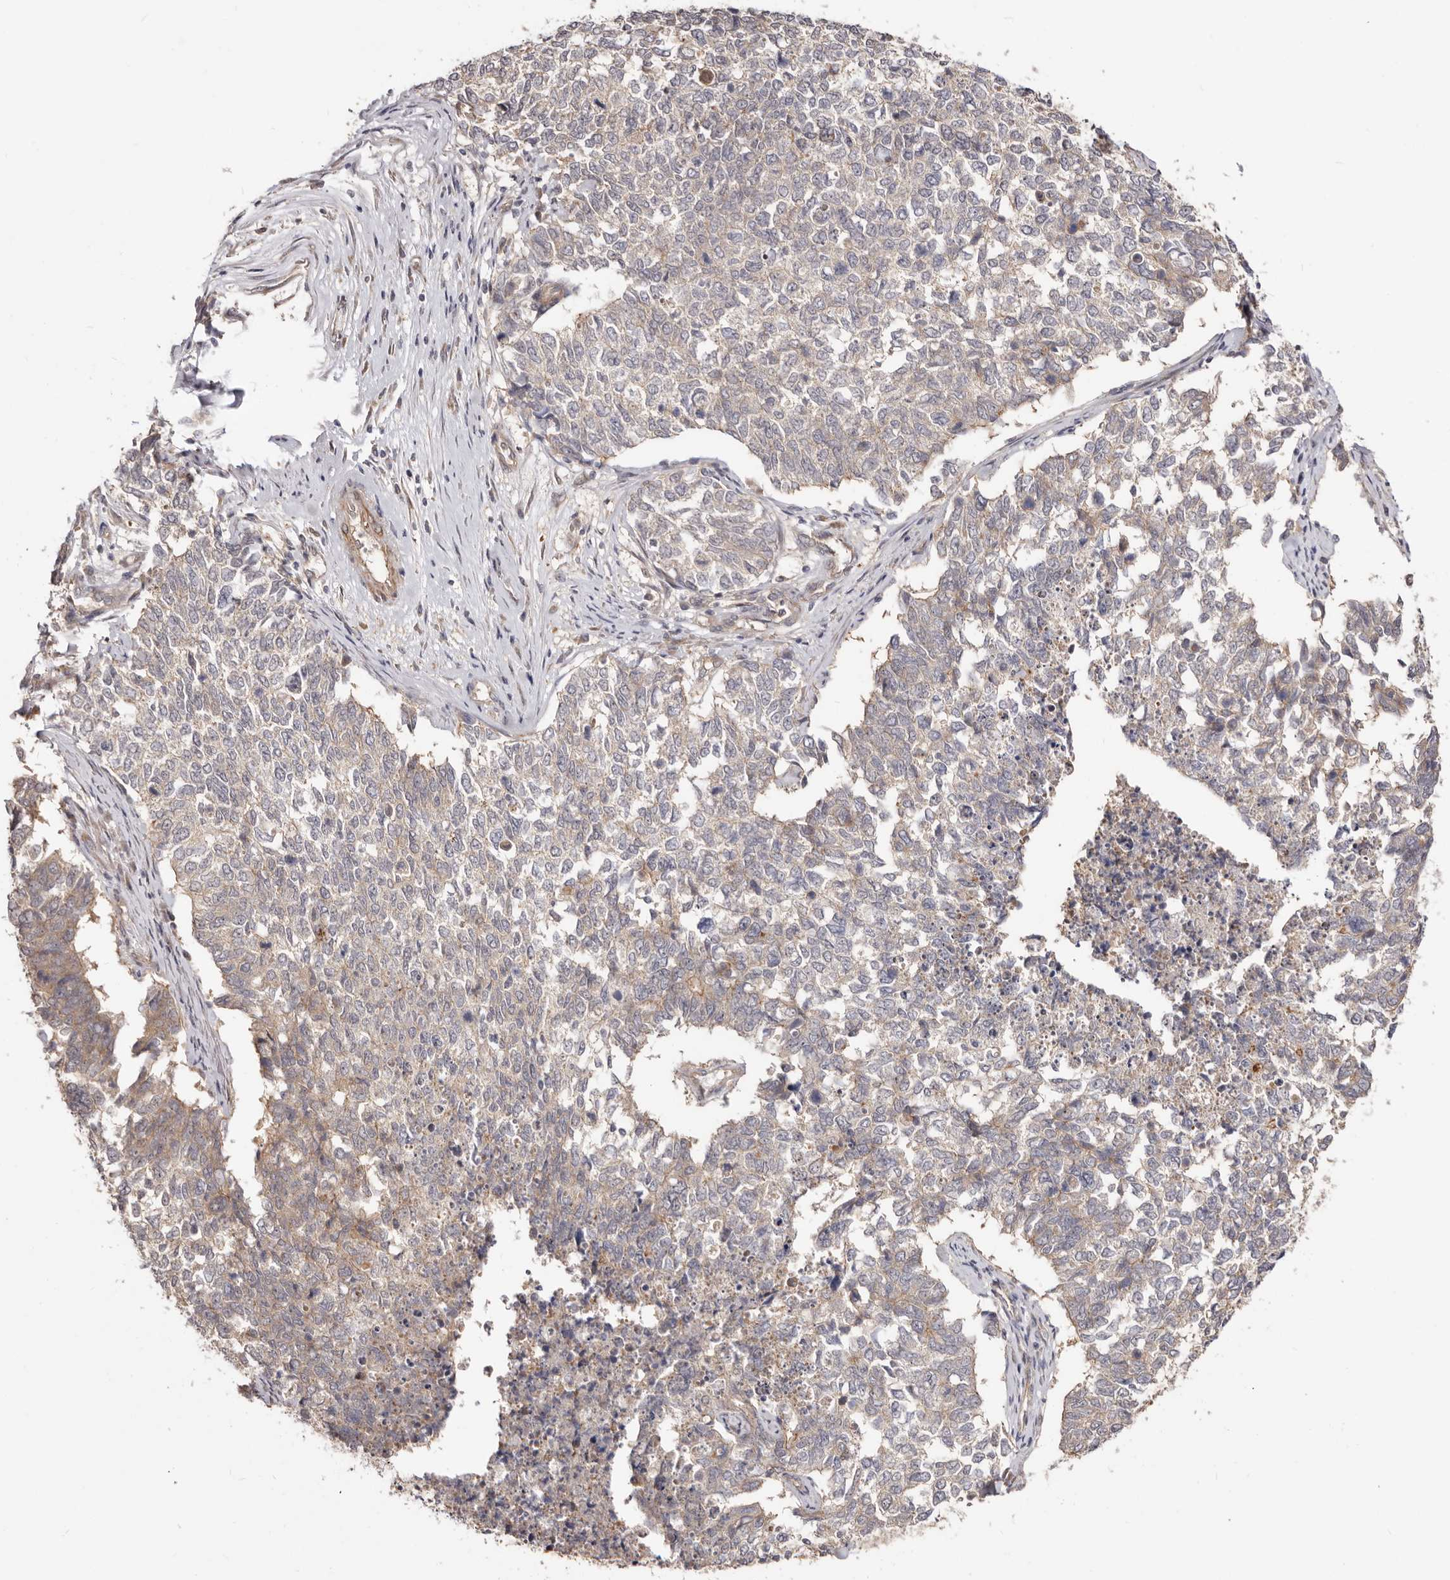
{"staining": {"intensity": "weak", "quantity": "<25%", "location": "cytoplasmic/membranous"}, "tissue": "cervical cancer", "cell_type": "Tumor cells", "image_type": "cancer", "snomed": [{"axis": "morphology", "description": "Squamous cell carcinoma, NOS"}, {"axis": "topography", "description": "Cervix"}], "caption": "The immunohistochemistry (IHC) image has no significant expression in tumor cells of squamous cell carcinoma (cervical) tissue.", "gene": "GPATCH4", "patient": {"sex": "female", "age": 63}}